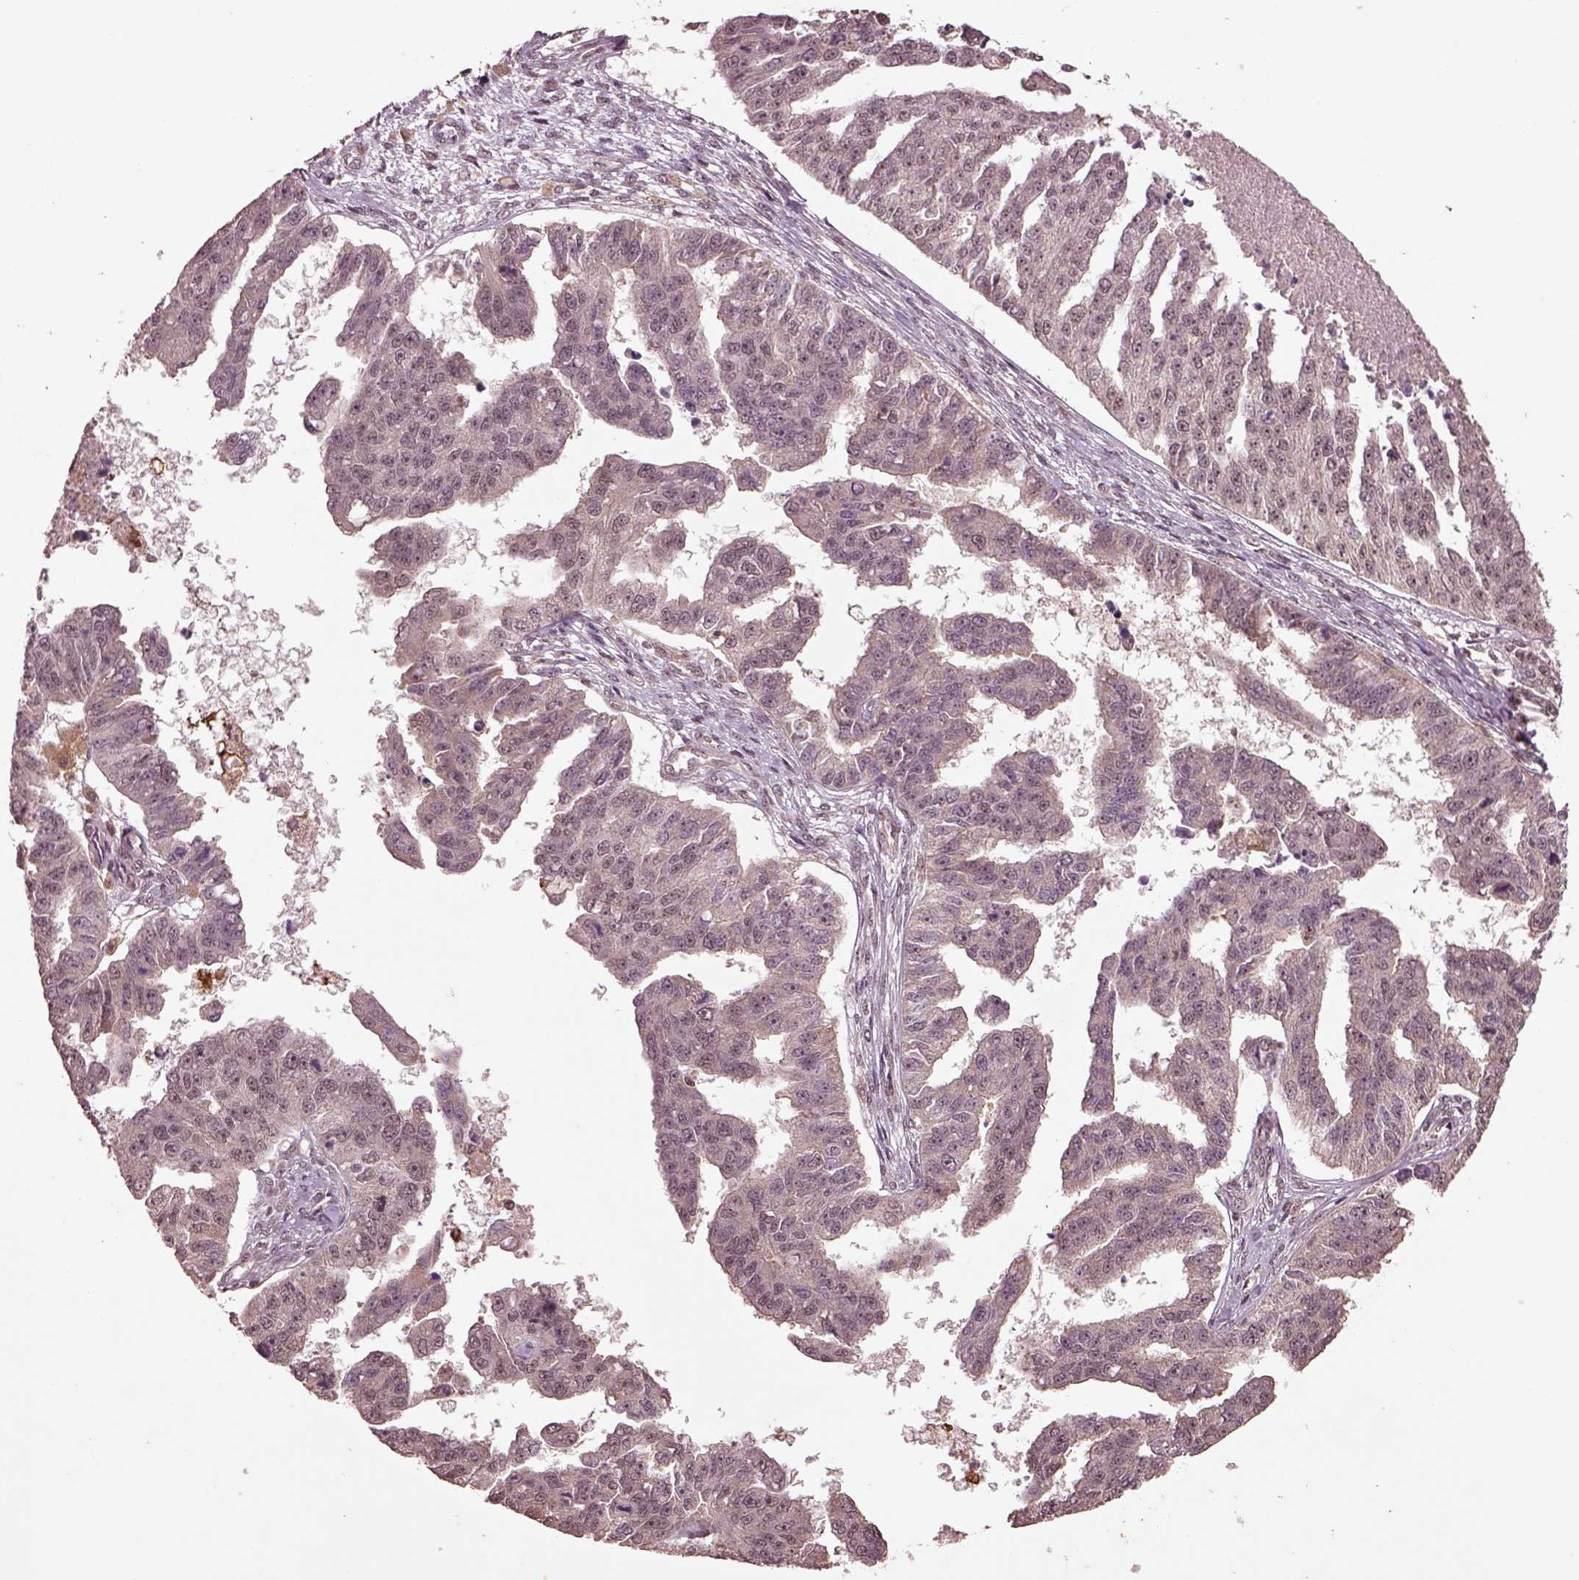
{"staining": {"intensity": "weak", "quantity": "<25%", "location": "nuclear"}, "tissue": "ovarian cancer", "cell_type": "Tumor cells", "image_type": "cancer", "snomed": [{"axis": "morphology", "description": "Cystadenocarcinoma, serous, NOS"}, {"axis": "topography", "description": "Ovary"}], "caption": "There is no significant positivity in tumor cells of ovarian cancer (serous cystadenocarcinoma).", "gene": "BRD9", "patient": {"sex": "female", "age": 58}}